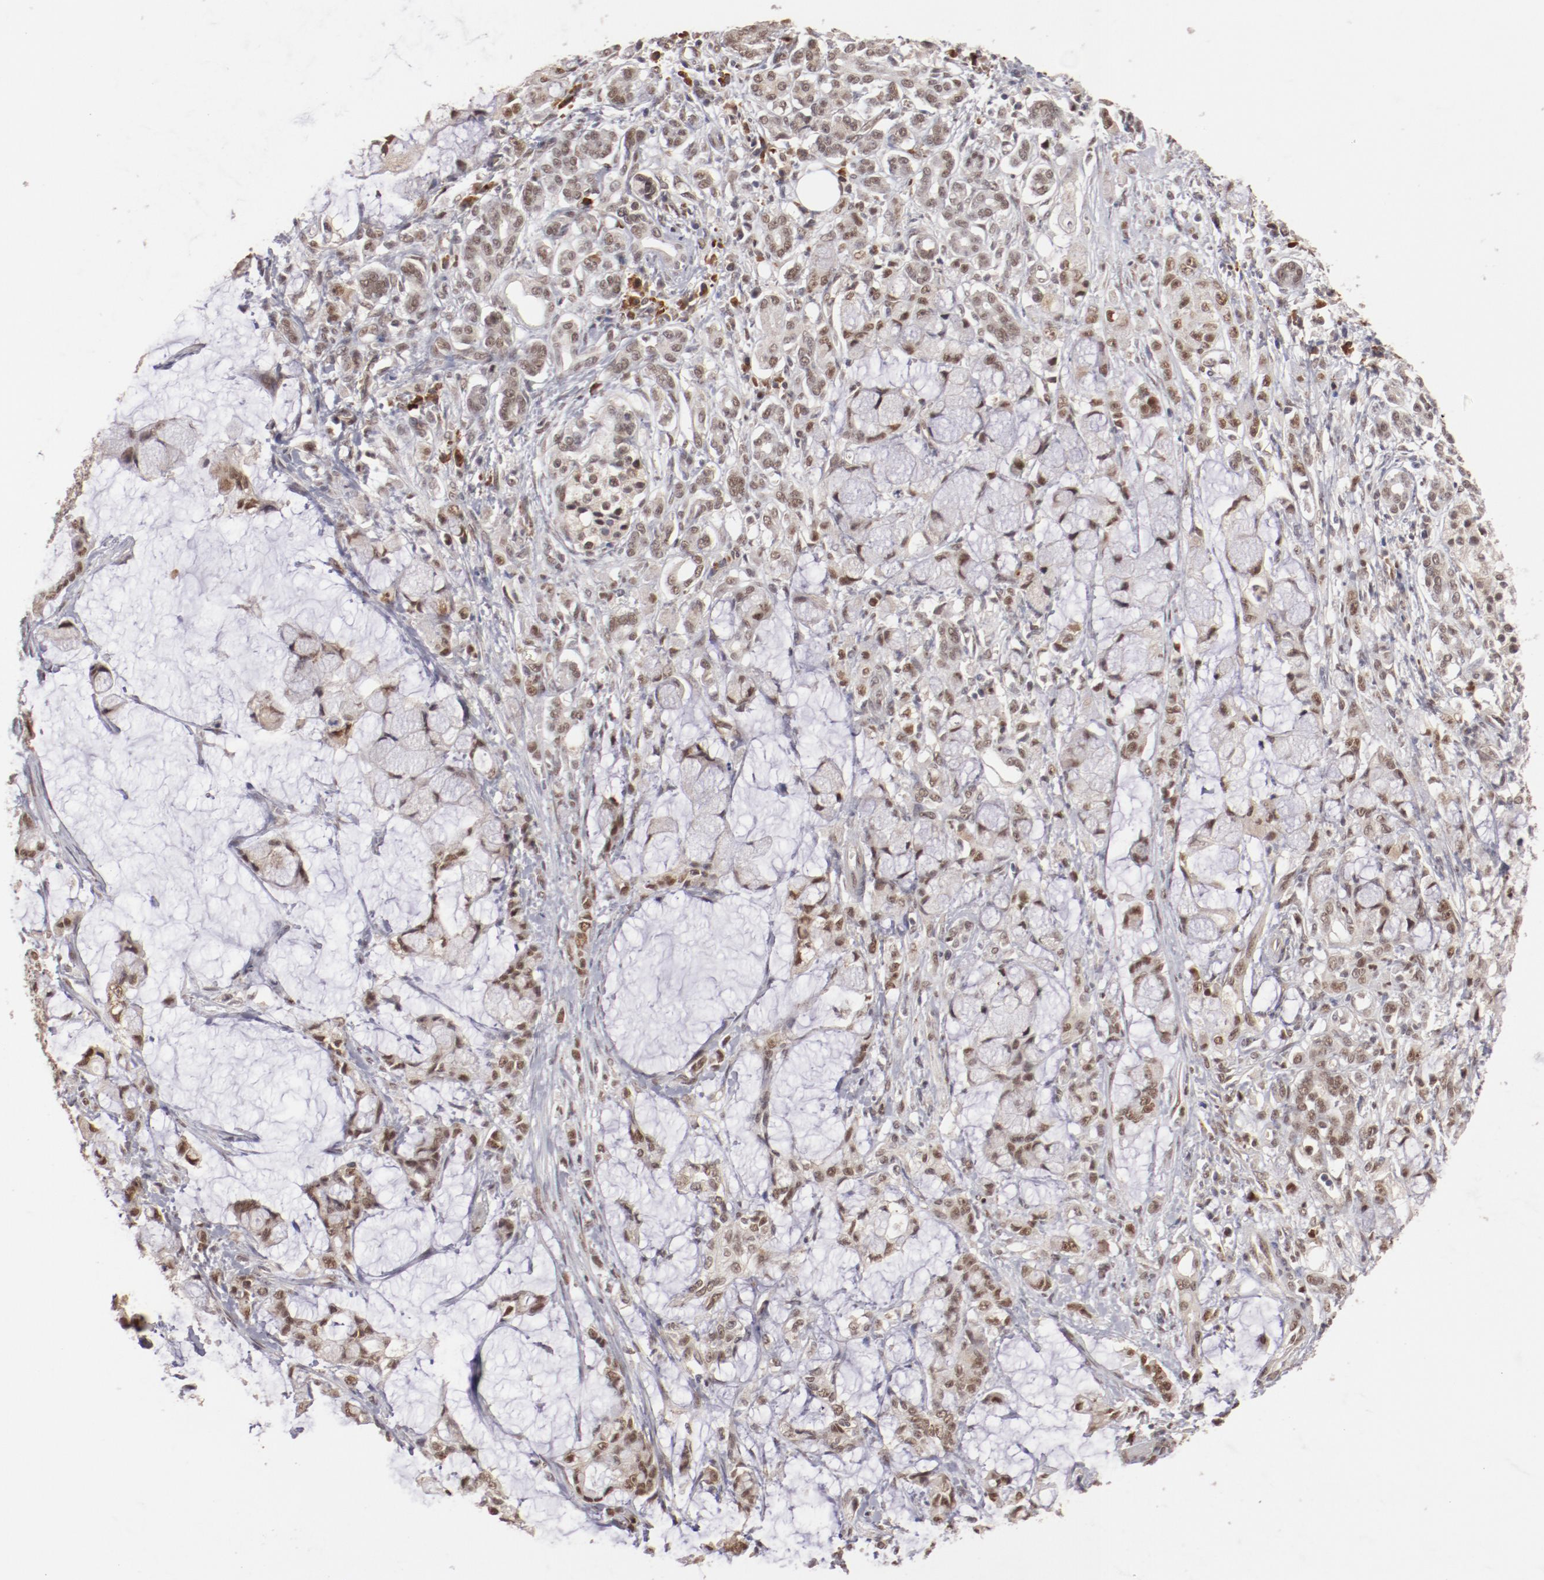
{"staining": {"intensity": "weak", "quantity": ">75%", "location": "nuclear"}, "tissue": "pancreatic cancer", "cell_type": "Tumor cells", "image_type": "cancer", "snomed": [{"axis": "morphology", "description": "Adenocarcinoma, NOS"}, {"axis": "topography", "description": "Pancreas"}], "caption": "Immunohistochemical staining of human pancreatic adenocarcinoma demonstrates low levels of weak nuclear staining in approximately >75% of tumor cells.", "gene": "NFE2", "patient": {"sex": "female", "age": 73}}